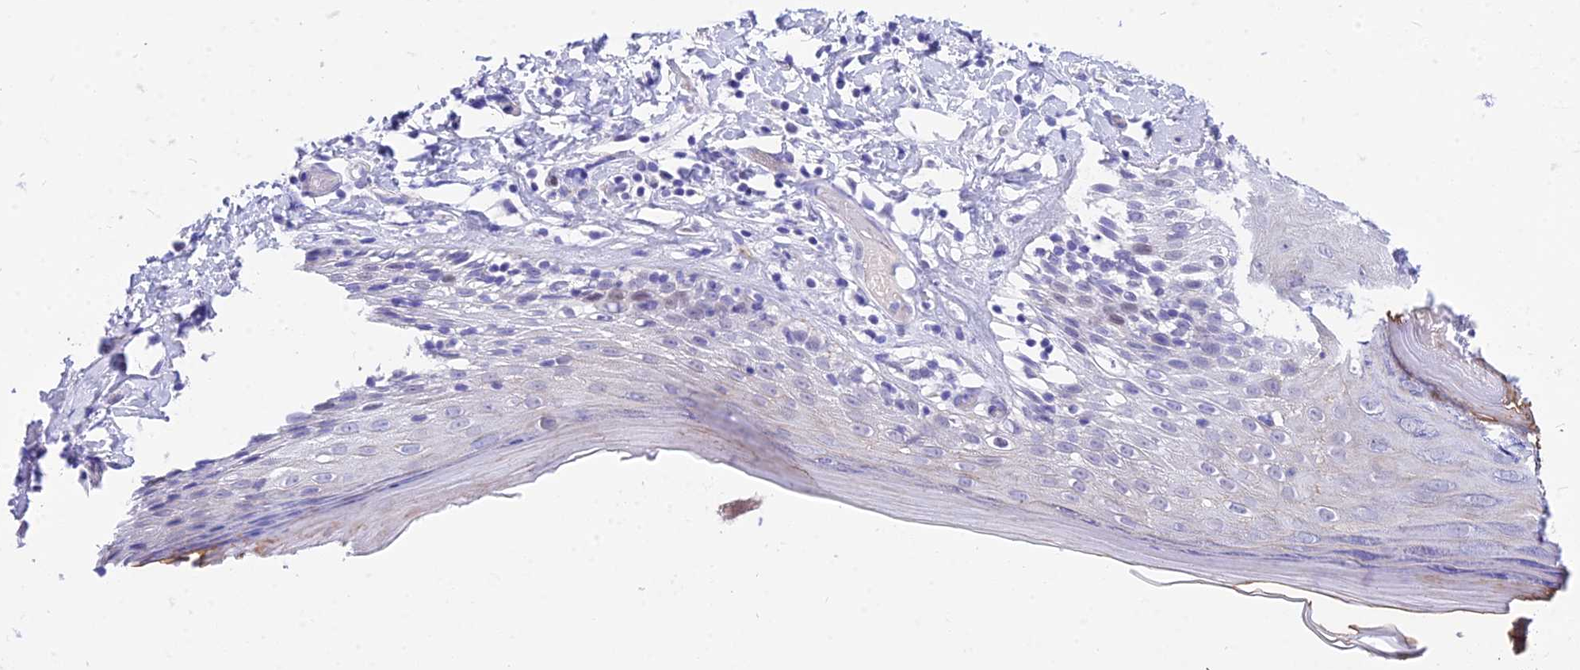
{"staining": {"intensity": "weak", "quantity": "<25%", "location": "nuclear"}, "tissue": "skin", "cell_type": "Epidermal cells", "image_type": "normal", "snomed": [{"axis": "morphology", "description": "Normal tissue, NOS"}, {"axis": "topography", "description": "Adipose tissue"}, {"axis": "topography", "description": "Vascular tissue"}, {"axis": "topography", "description": "Vulva"}, {"axis": "topography", "description": "Peripheral nerve tissue"}], "caption": "Epidermal cells are negative for brown protein staining in normal skin.", "gene": "DEFB107A", "patient": {"sex": "female", "age": 86}}